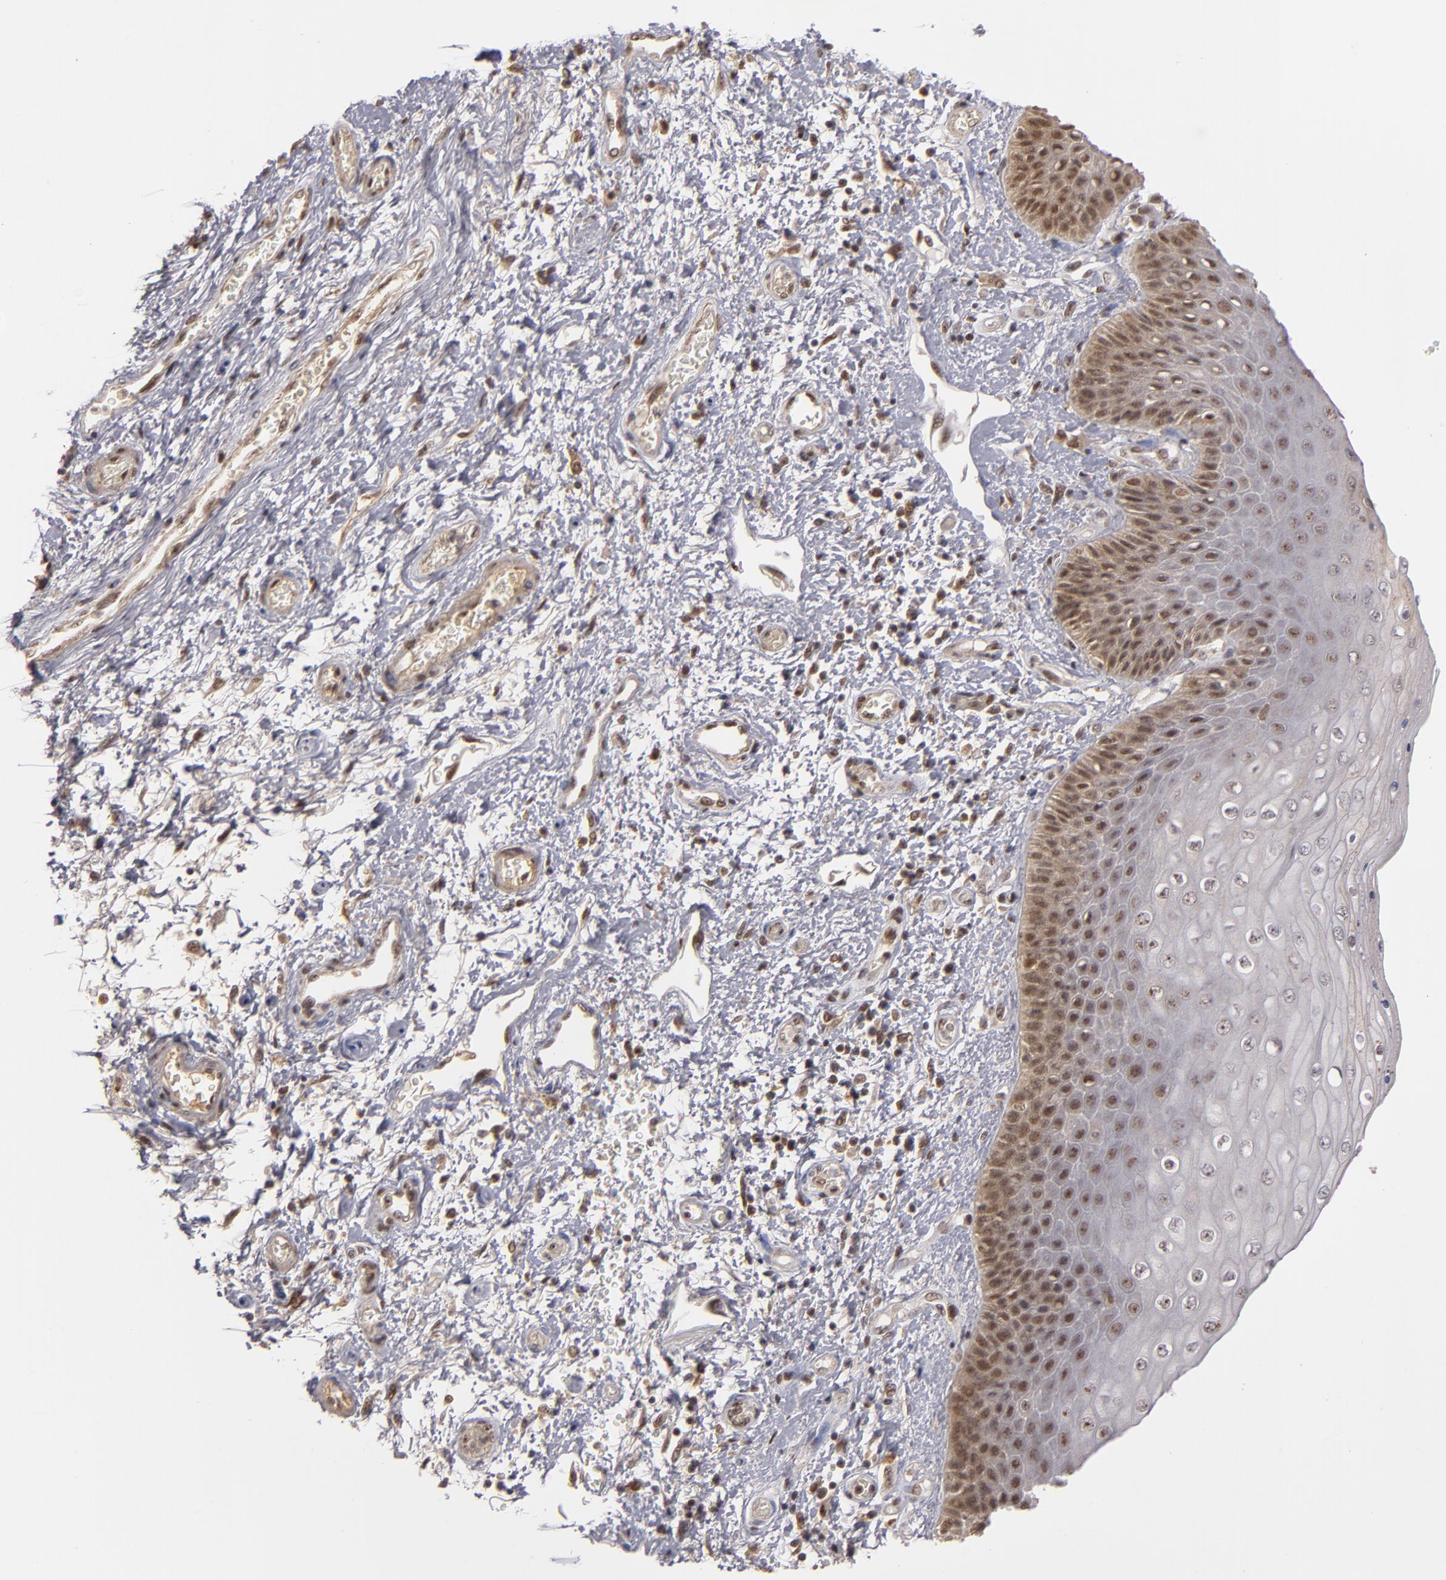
{"staining": {"intensity": "strong", "quantity": ">75%", "location": "cytoplasmic/membranous,nuclear"}, "tissue": "skin", "cell_type": "Epidermal cells", "image_type": "normal", "snomed": [{"axis": "morphology", "description": "Normal tissue, NOS"}, {"axis": "topography", "description": "Anal"}], "caption": "Skin was stained to show a protein in brown. There is high levels of strong cytoplasmic/membranous,nuclear expression in approximately >75% of epidermal cells.", "gene": "ZNF234", "patient": {"sex": "female", "age": 46}}